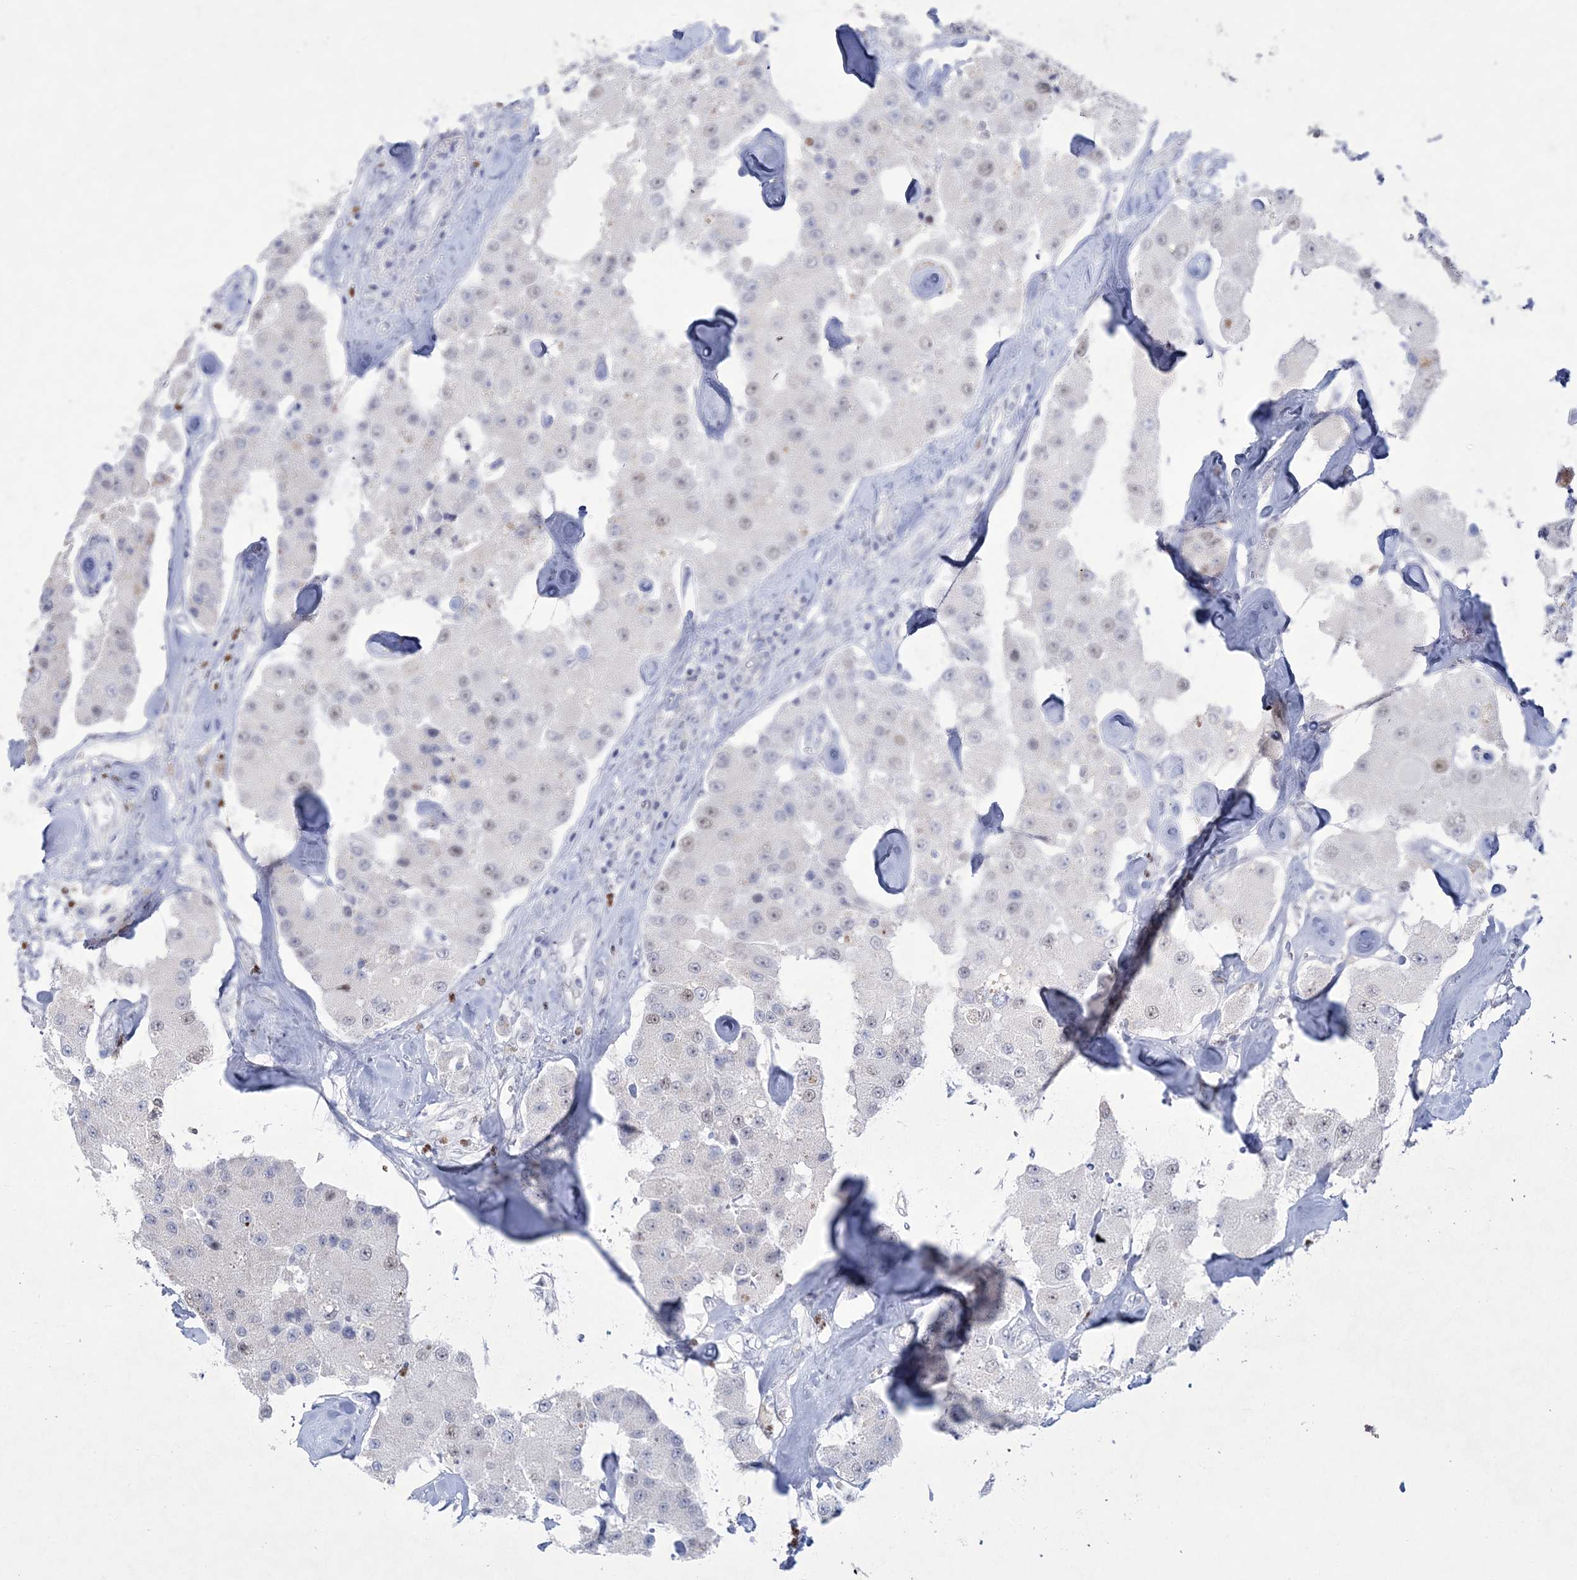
{"staining": {"intensity": "negative", "quantity": "none", "location": "none"}, "tissue": "carcinoid", "cell_type": "Tumor cells", "image_type": "cancer", "snomed": [{"axis": "morphology", "description": "Carcinoid, malignant, NOS"}, {"axis": "topography", "description": "Pancreas"}], "caption": "Tumor cells are negative for brown protein staining in carcinoid.", "gene": "WDR27", "patient": {"sex": "male", "age": 41}}